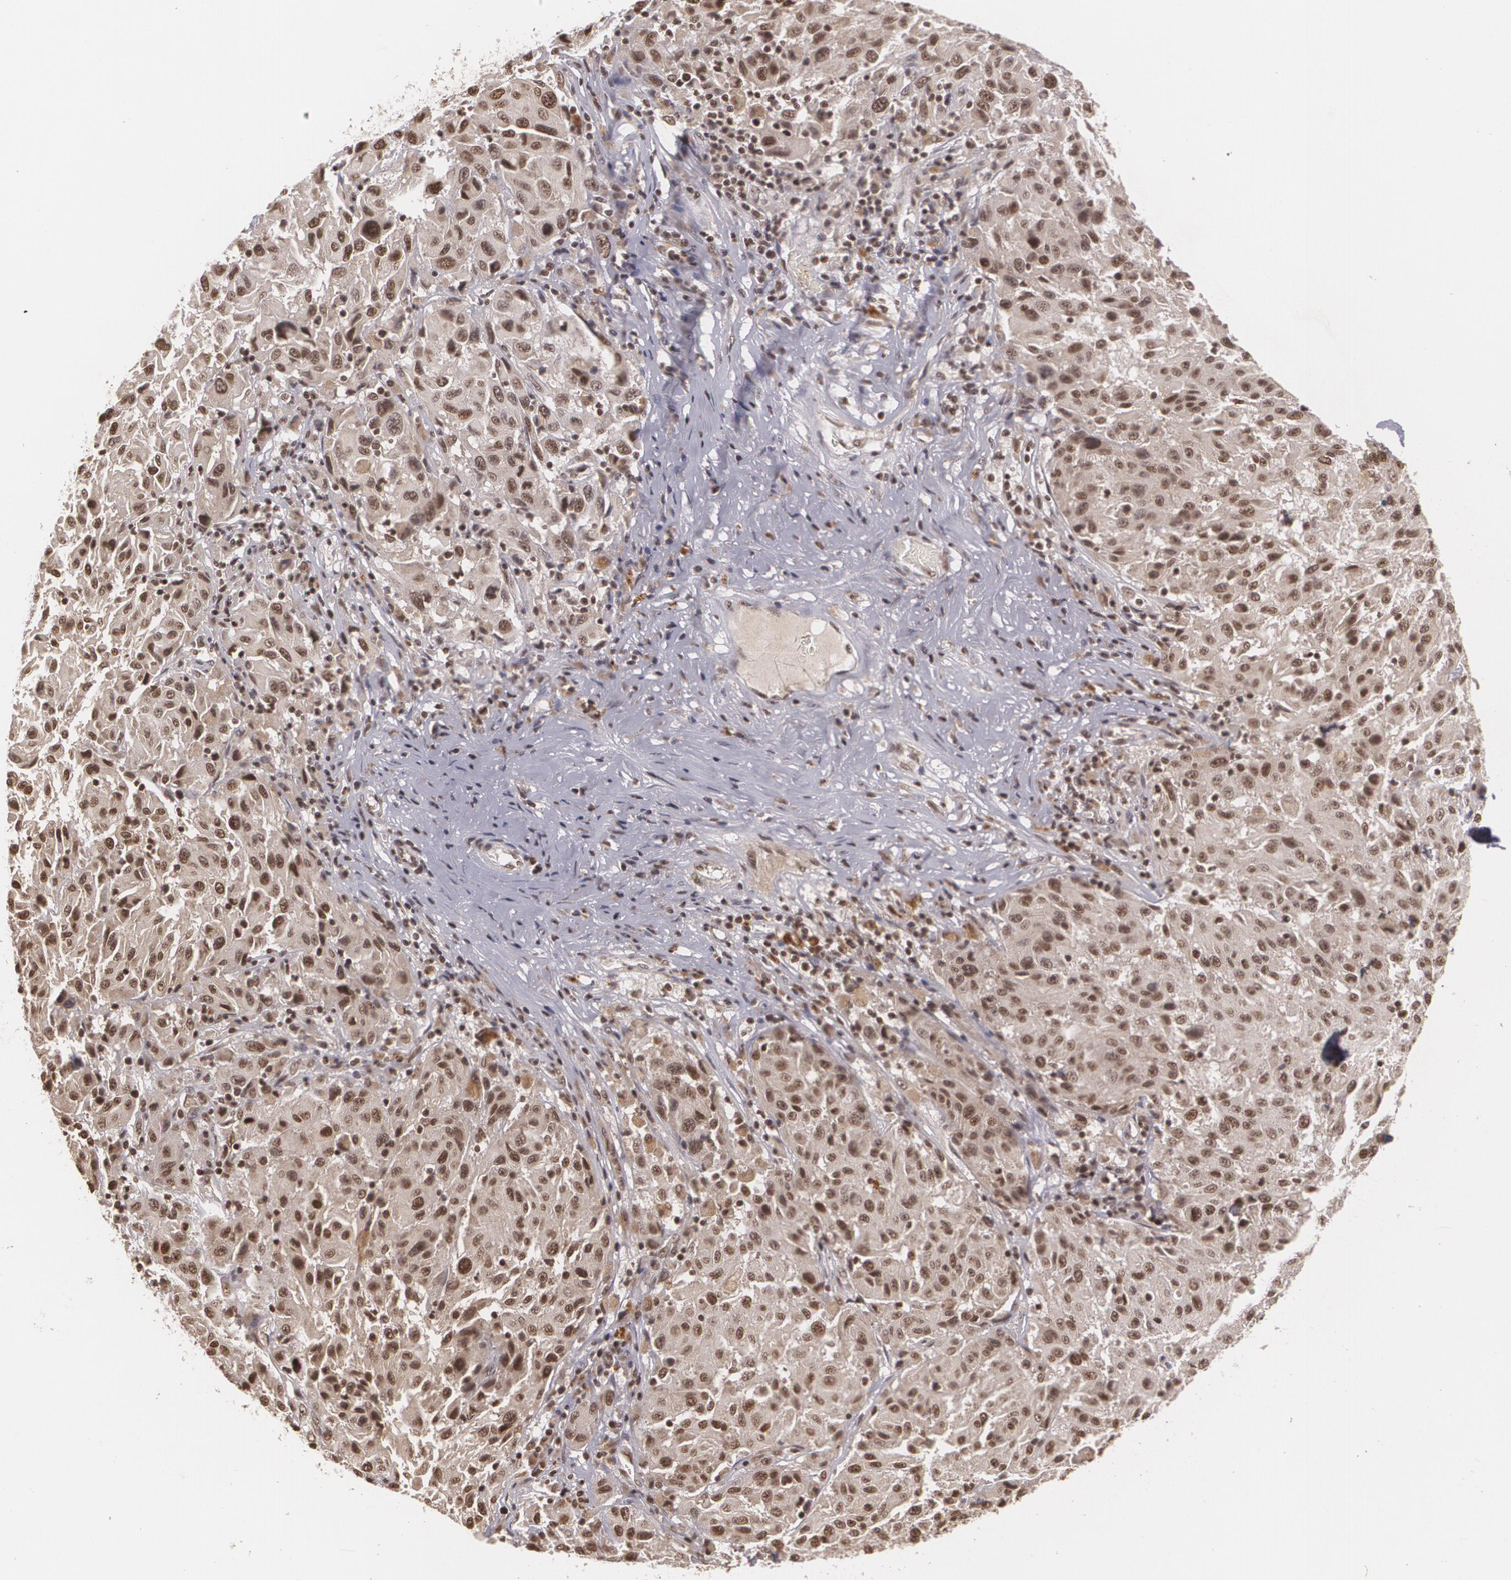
{"staining": {"intensity": "strong", "quantity": ">75%", "location": "nuclear"}, "tissue": "melanoma", "cell_type": "Tumor cells", "image_type": "cancer", "snomed": [{"axis": "morphology", "description": "Malignant melanoma, NOS"}, {"axis": "topography", "description": "Skin"}], "caption": "Protein staining of malignant melanoma tissue exhibits strong nuclear positivity in approximately >75% of tumor cells.", "gene": "RXRB", "patient": {"sex": "female", "age": 77}}